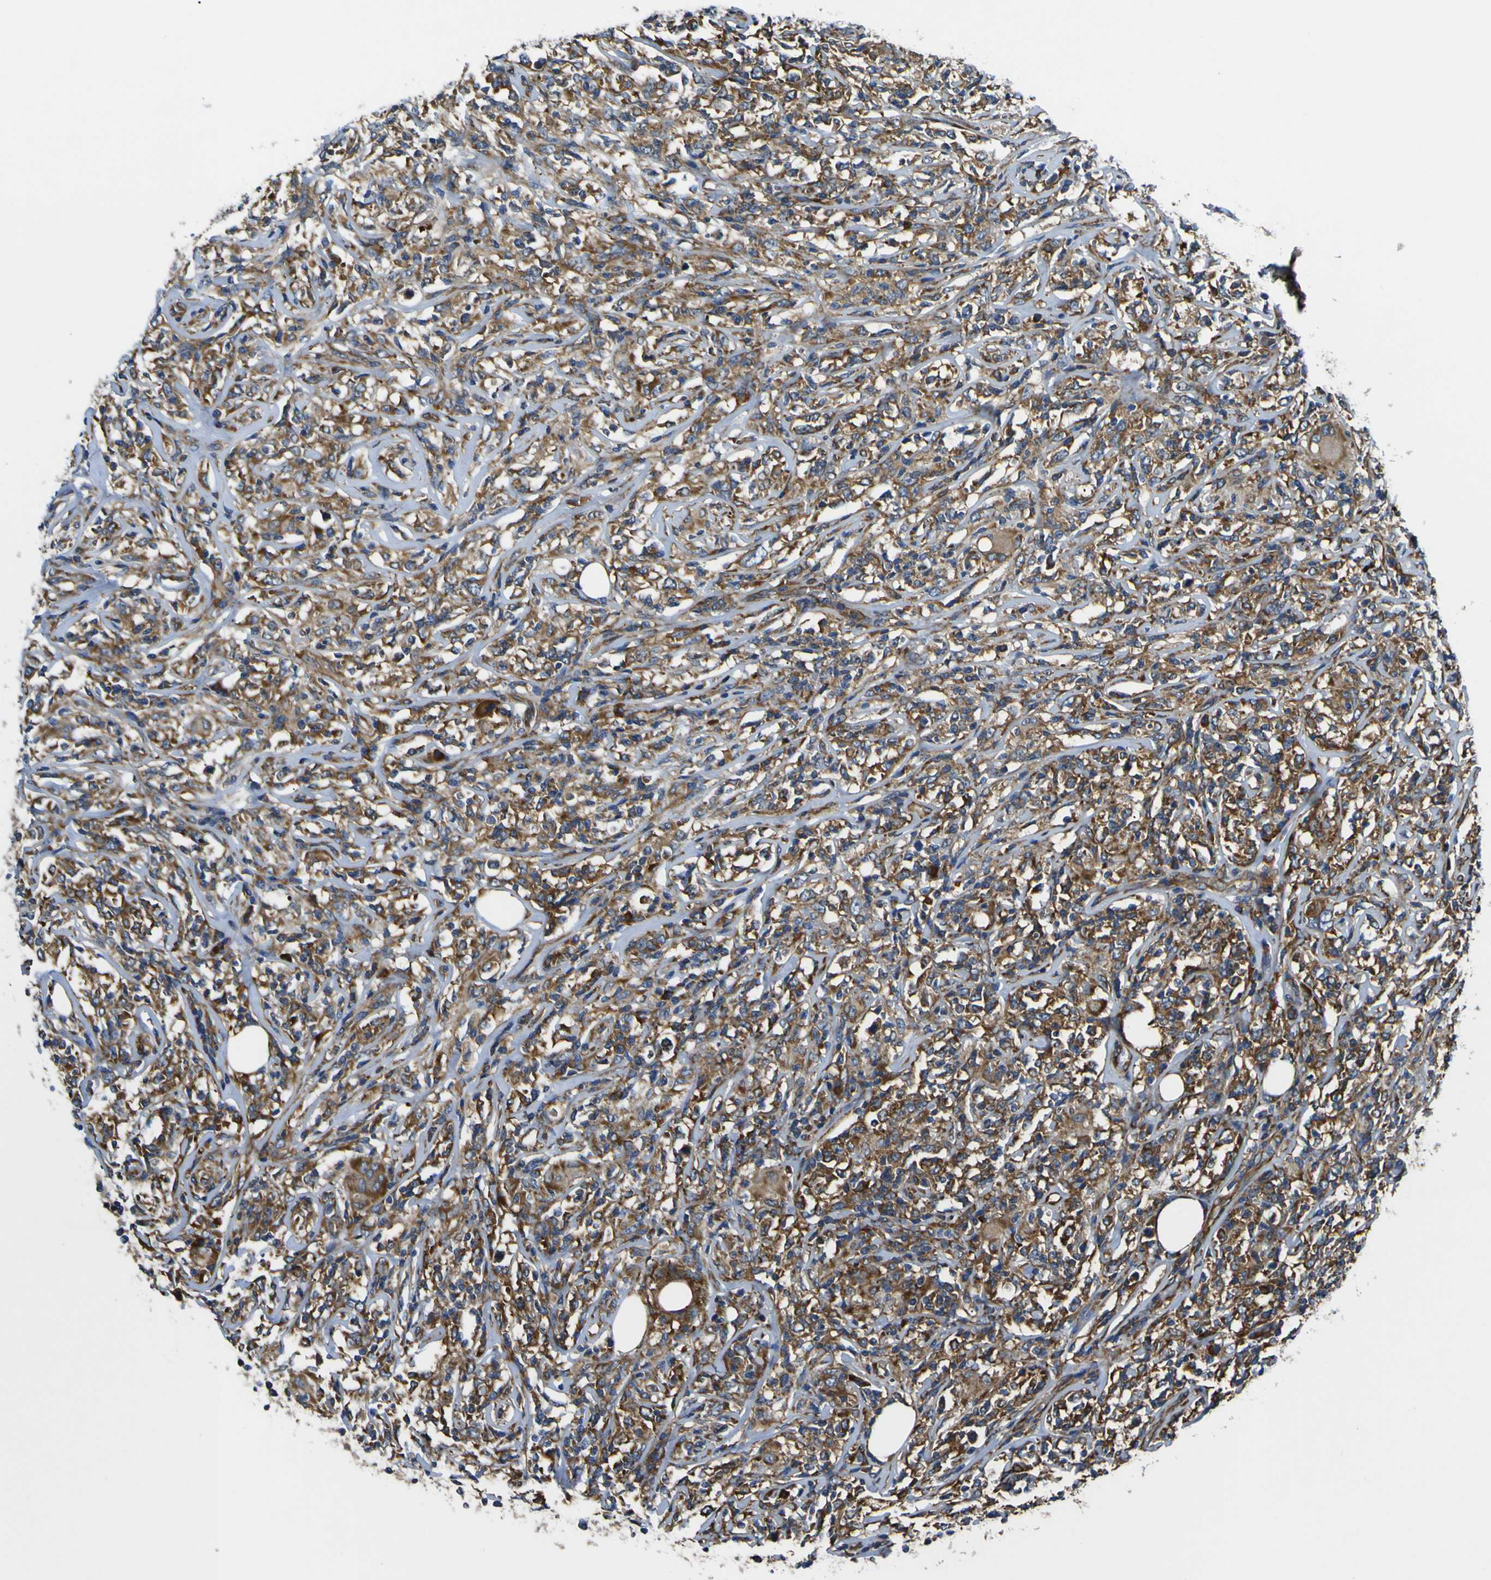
{"staining": {"intensity": "moderate", "quantity": ">75%", "location": "cytoplasmic/membranous"}, "tissue": "lymphoma", "cell_type": "Tumor cells", "image_type": "cancer", "snomed": [{"axis": "morphology", "description": "Malignant lymphoma, non-Hodgkin's type, High grade"}, {"axis": "topography", "description": "Lymph node"}], "caption": "Immunohistochemical staining of human malignant lymphoma, non-Hodgkin's type (high-grade) reveals medium levels of moderate cytoplasmic/membranous protein positivity in approximately >75% of tumor cells.", "gene": "RPSA", "patient": {"sex": "female", "age": 84}}